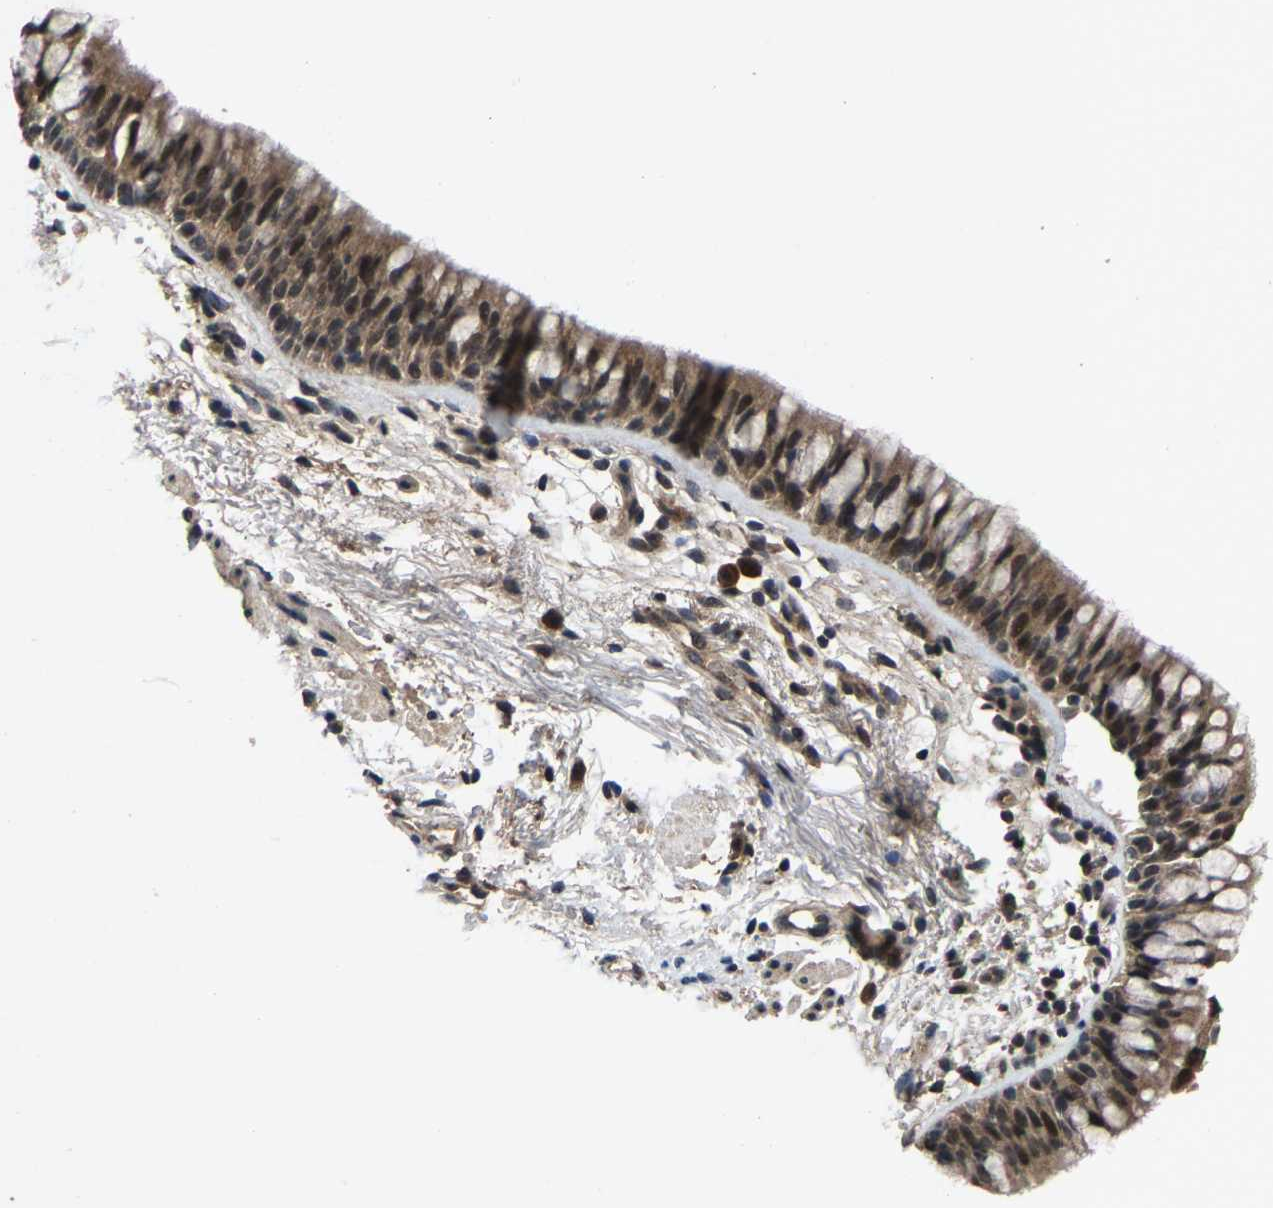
{"staining": {"intensity": "moderate", "quantity": ">75%", "location": "cytoplasmic/membranous,nuclear"}, "tissue": "bronchus", "cell_type": "Respiratory epithelial cells", "image_type": "normal", "snomed": [{"axis": "morphology", "description": "Normal tissue, NOS"}, {"axis": "topography", "description": "Cartilage tissue"}, {"axis": "topography", "description": "Bronchus"}], "caption": "The image reveals staining of unremarkable bronchus, revealing moderate cytoplasmic/membranous,nuclear protein staining (brown color) within respiratory epithelial cells.", "gene": "HUWE1", "patient": {"sex": "female", "age": 53}}